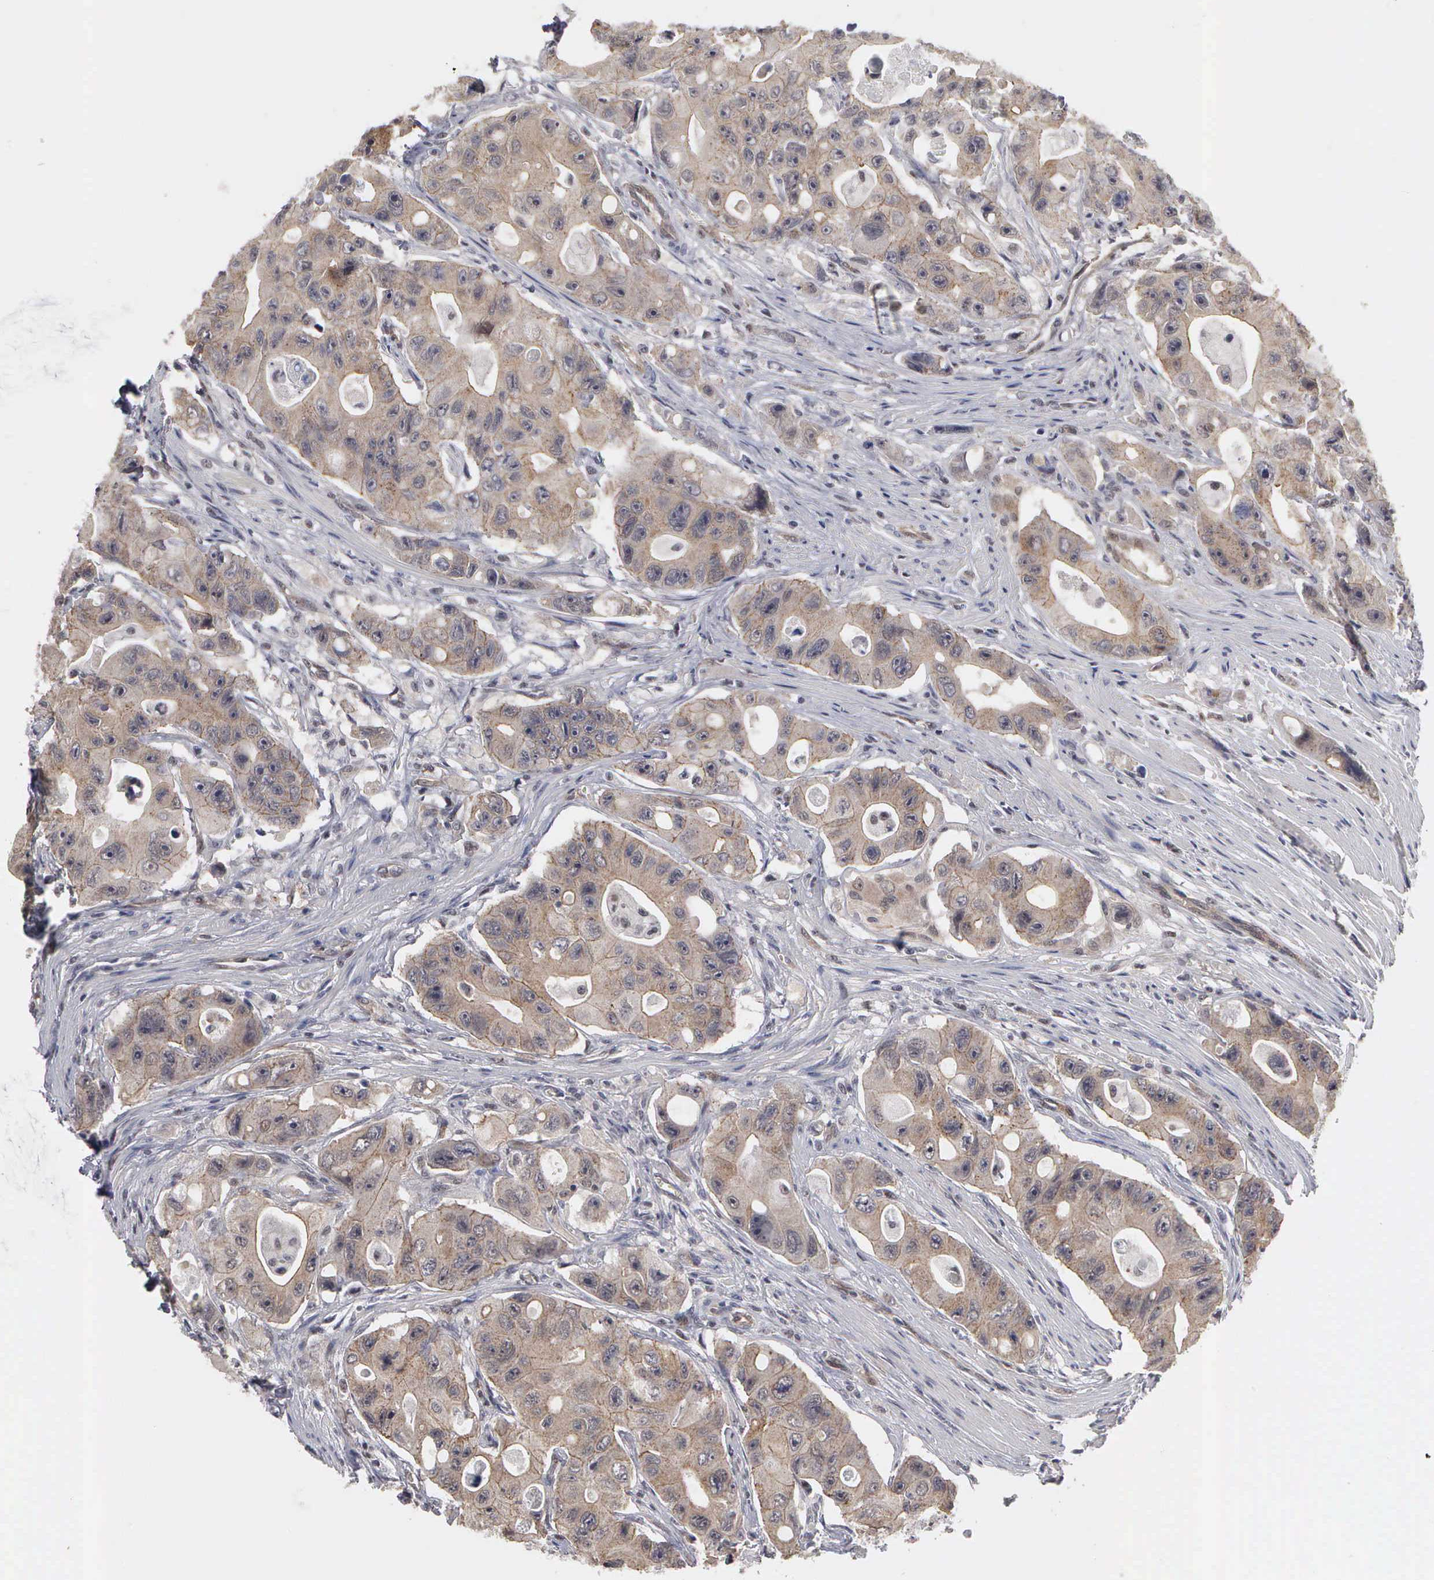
{"staining": {"intensity": "weak", "quantity": ">75%", "location": "cytoplasmic/membranous"}, "tissue": "colorectal cancer", "cell_type": "Tumor cells", "image_type": "cancer", "snomed": [{"axis": "morphology", "description": "Adenocarcinoma, NOS"}, {"axis": "topography", "description": "Colon"}], "caption": "Adenocarcinoma (colorectal) stained with immunohistochemistry exhibits weak cytoplasmic/membranous staining in about >75% of tumor cells.", "gene": "ZBTB33", "patient": {"sex": "female", "age": 46}}